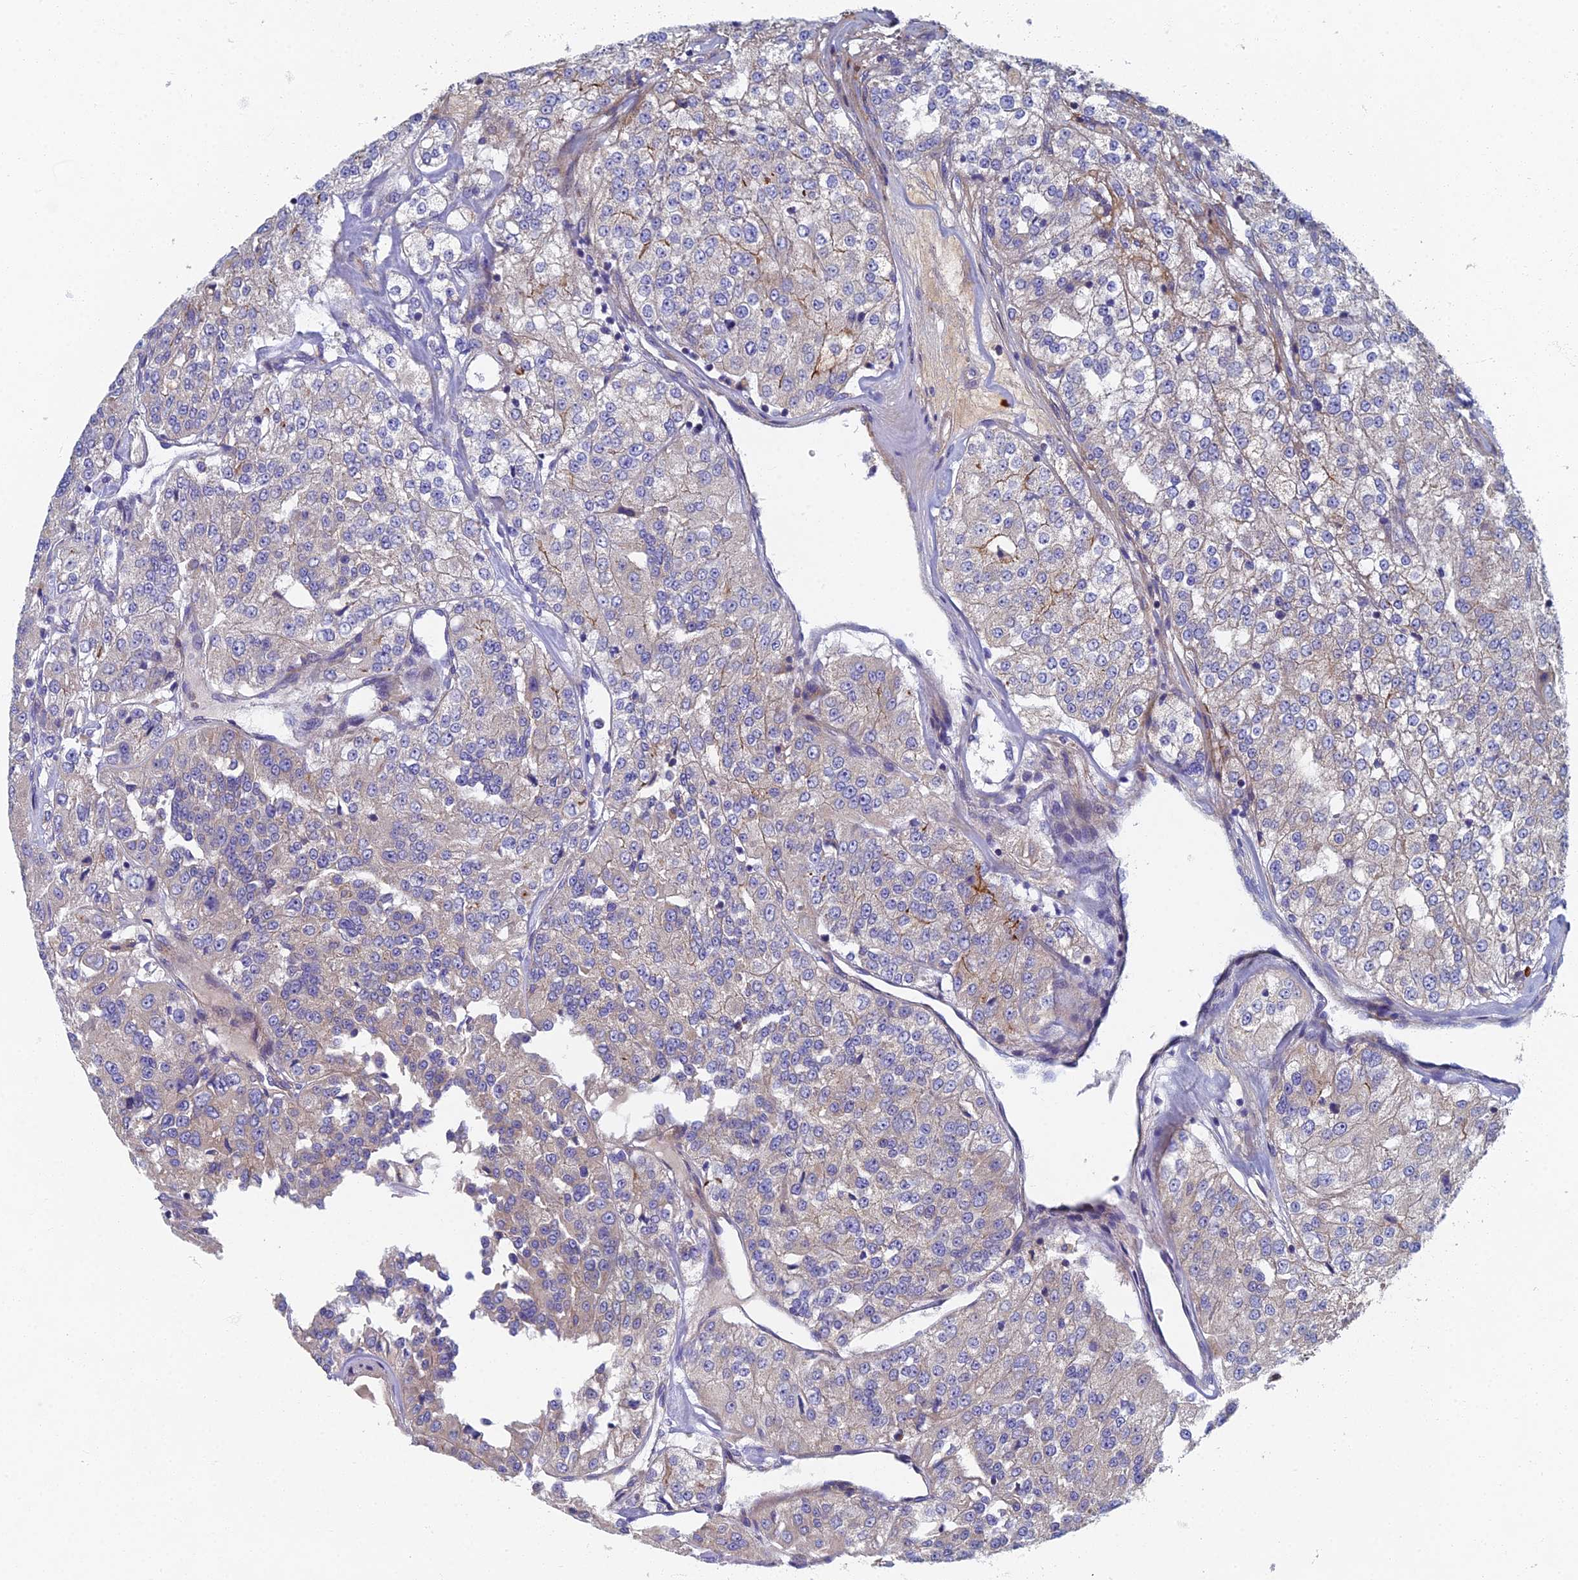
{"staining": {"intensity": "weak", "quantity": "<25%", "location": "cytoplasmic/membranous"}, "tissue": "renal cancer", "cell_type": "Tumor cells", "image_type": "cancer", "snomed": [{"axis": "morphology", "description": "Adenocarcinoma, NOS"}, {"axis": "topography", "description": "Kidney"}], "caption": "Human renal adenocarcinoma stained for a protein using IHC shows no staining in tumor cells.", "gene": "RNASEK", "patient": {"sex": "female", "age": 63}}